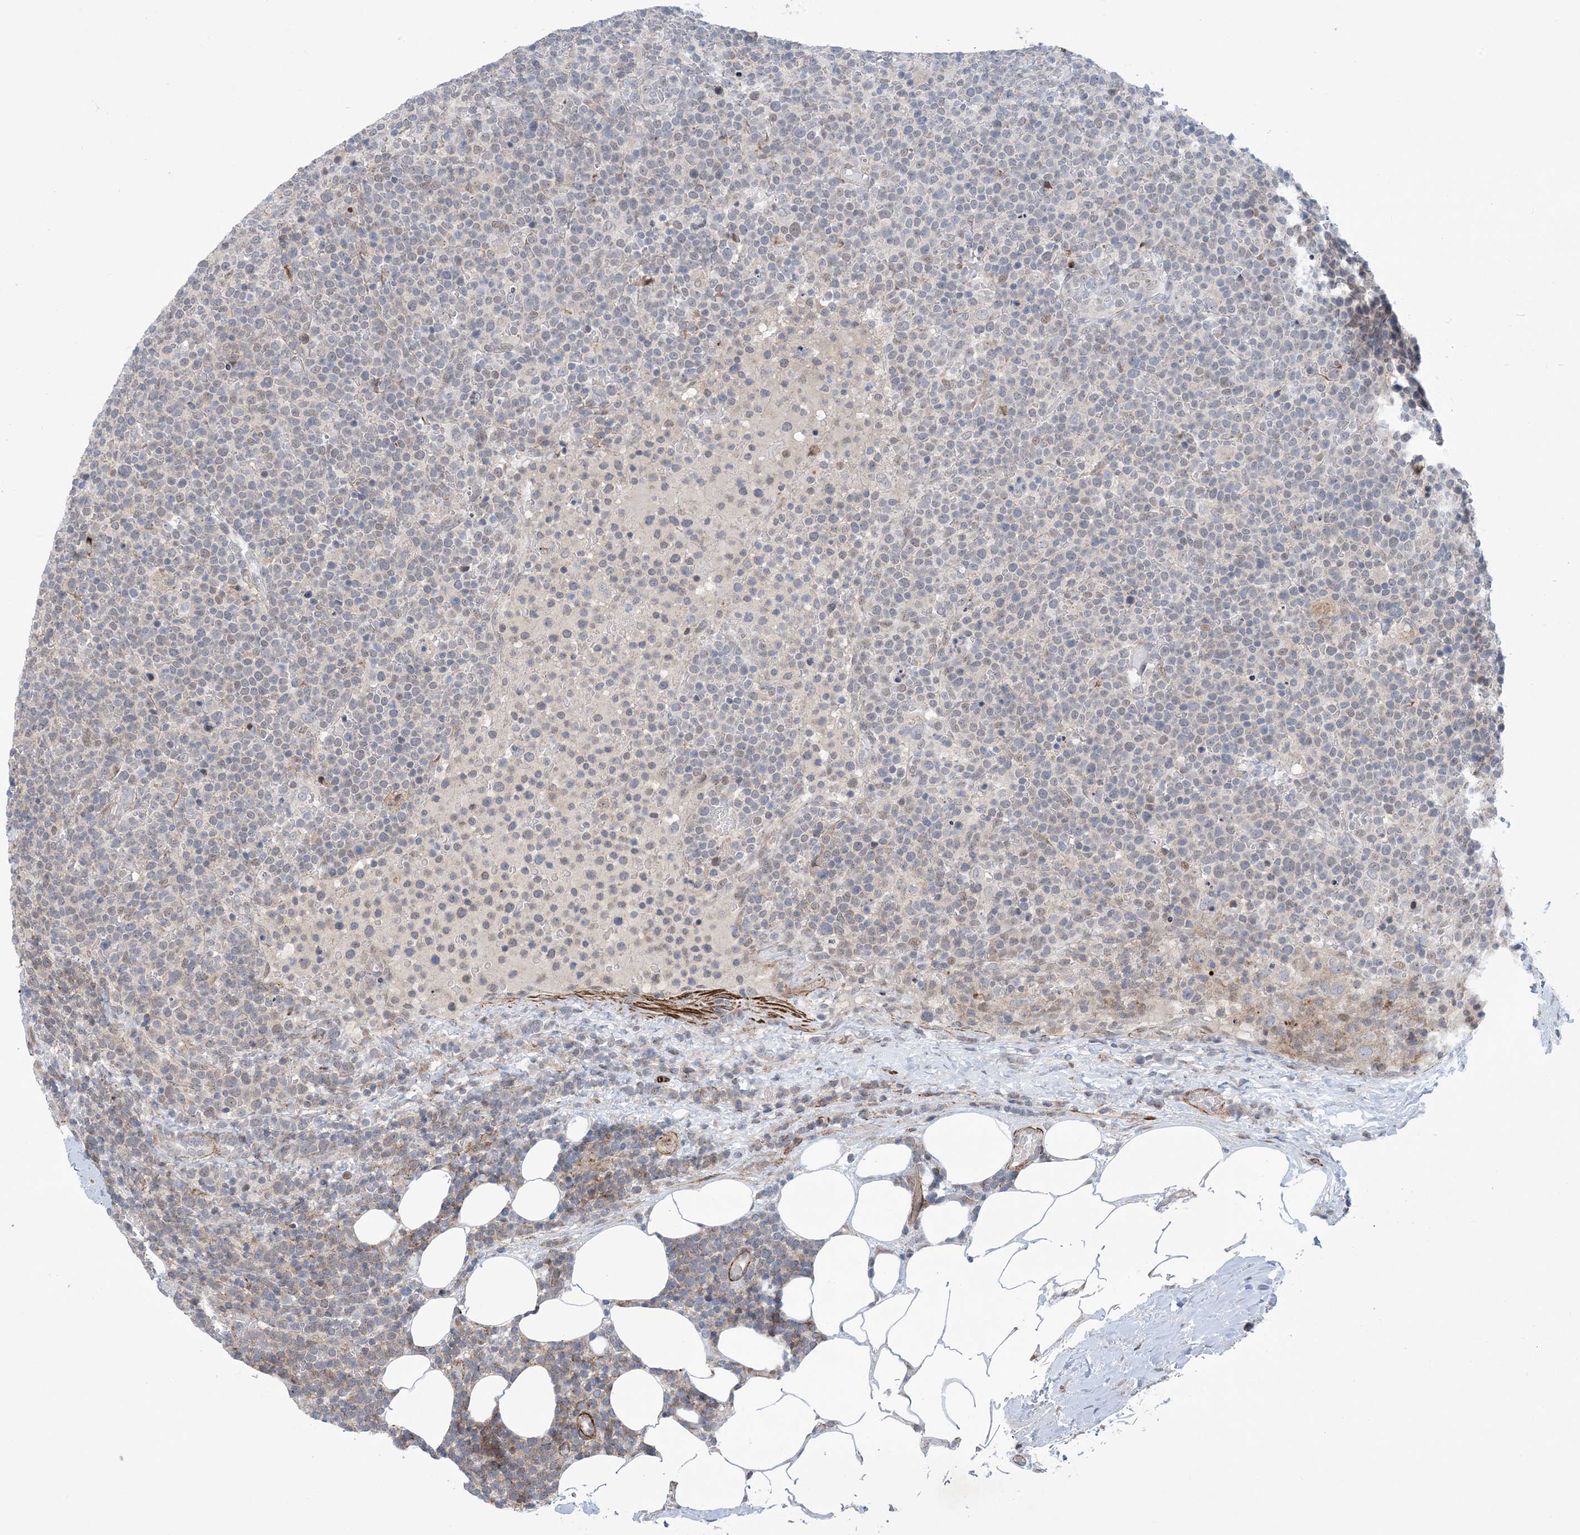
{"staining": {"intensity": "negative", "quantity": "none", "location": "none"}, "tissue": "lymphoma", "cell_type": "Tumor cells", "image_type": "cancer", "snomed": [{"axis": "morphology", "description": "Malignant lymphoma, non-Hodgkin's type, High grade"}, {"axis": "topography", "description": "Lymph node"}], "caption": "Immunohistochemistry micrograph of human lymphoma stained for a protein (brown), which demonstrates no expression in tumor cells.", "gene": "ZNF8", "patient": {"sex": "male", "age": 61}}